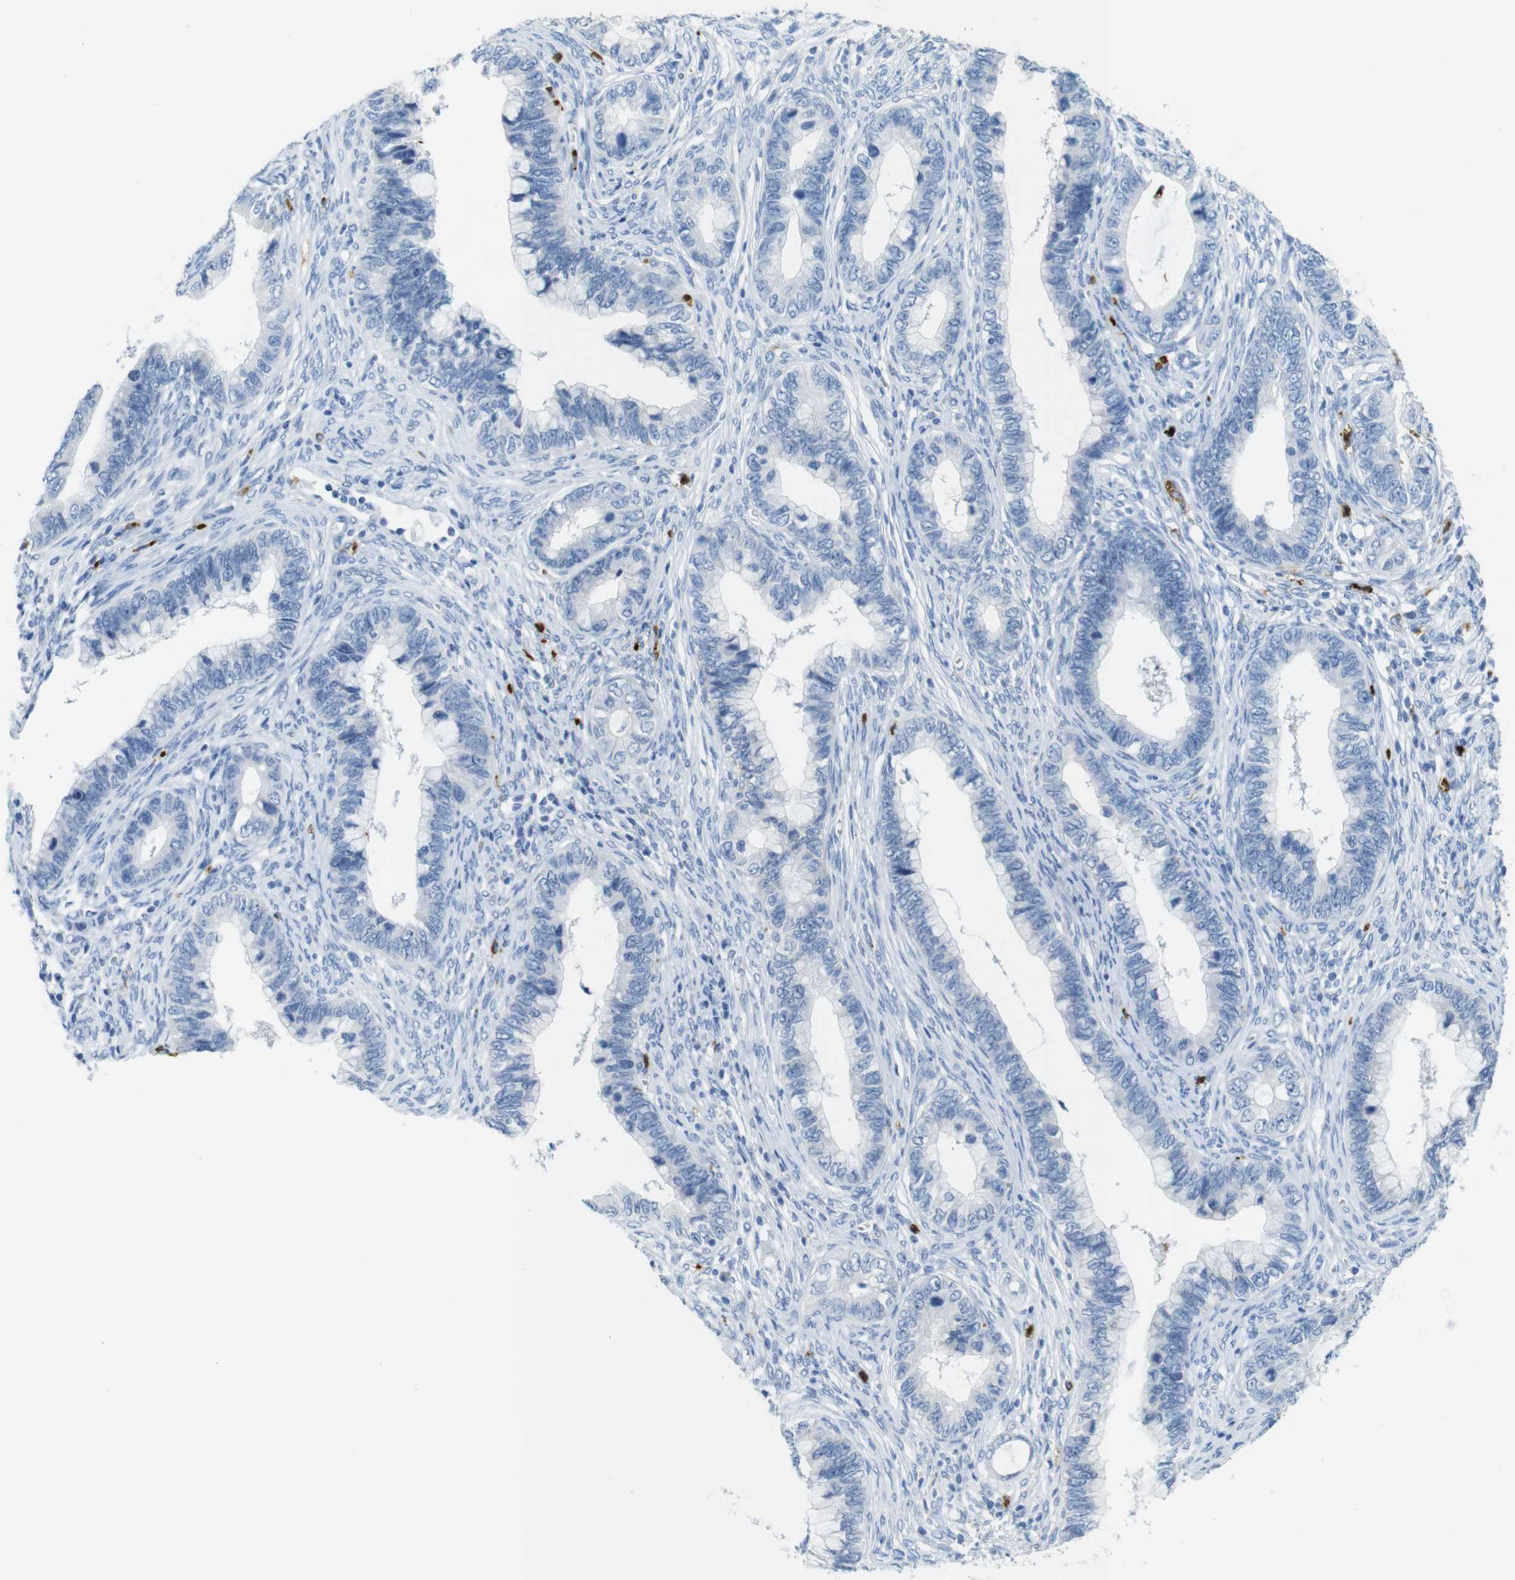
{"staining": {"intensity": "negative", "quantity": "none", "location": "none"}, "tissue": "cervical cancer", "cell_type": "Tumor cells", "image_type": "cancer", "snomed": [{"axis": "morphology", "description": "Adenocarcinoma, NOS"}, {"axis": "topography", "description": "Cervix"}], "caption": "High magnification brightfield microscopy of cervical cancer (adenocarcinoma) stained with DAB (3,3'-diaminobenzidine) (brown) and counterstained with hematoxylin (blue): tumor cells show no significant expression. Brightfield microscopy of immunohistochemistry (IHC) stained with DAB (brown) and hematoxylin (blue), captured at high magnification.", "gene": "MCEMP1", "patient": {"sex": "female", "age": 44}}